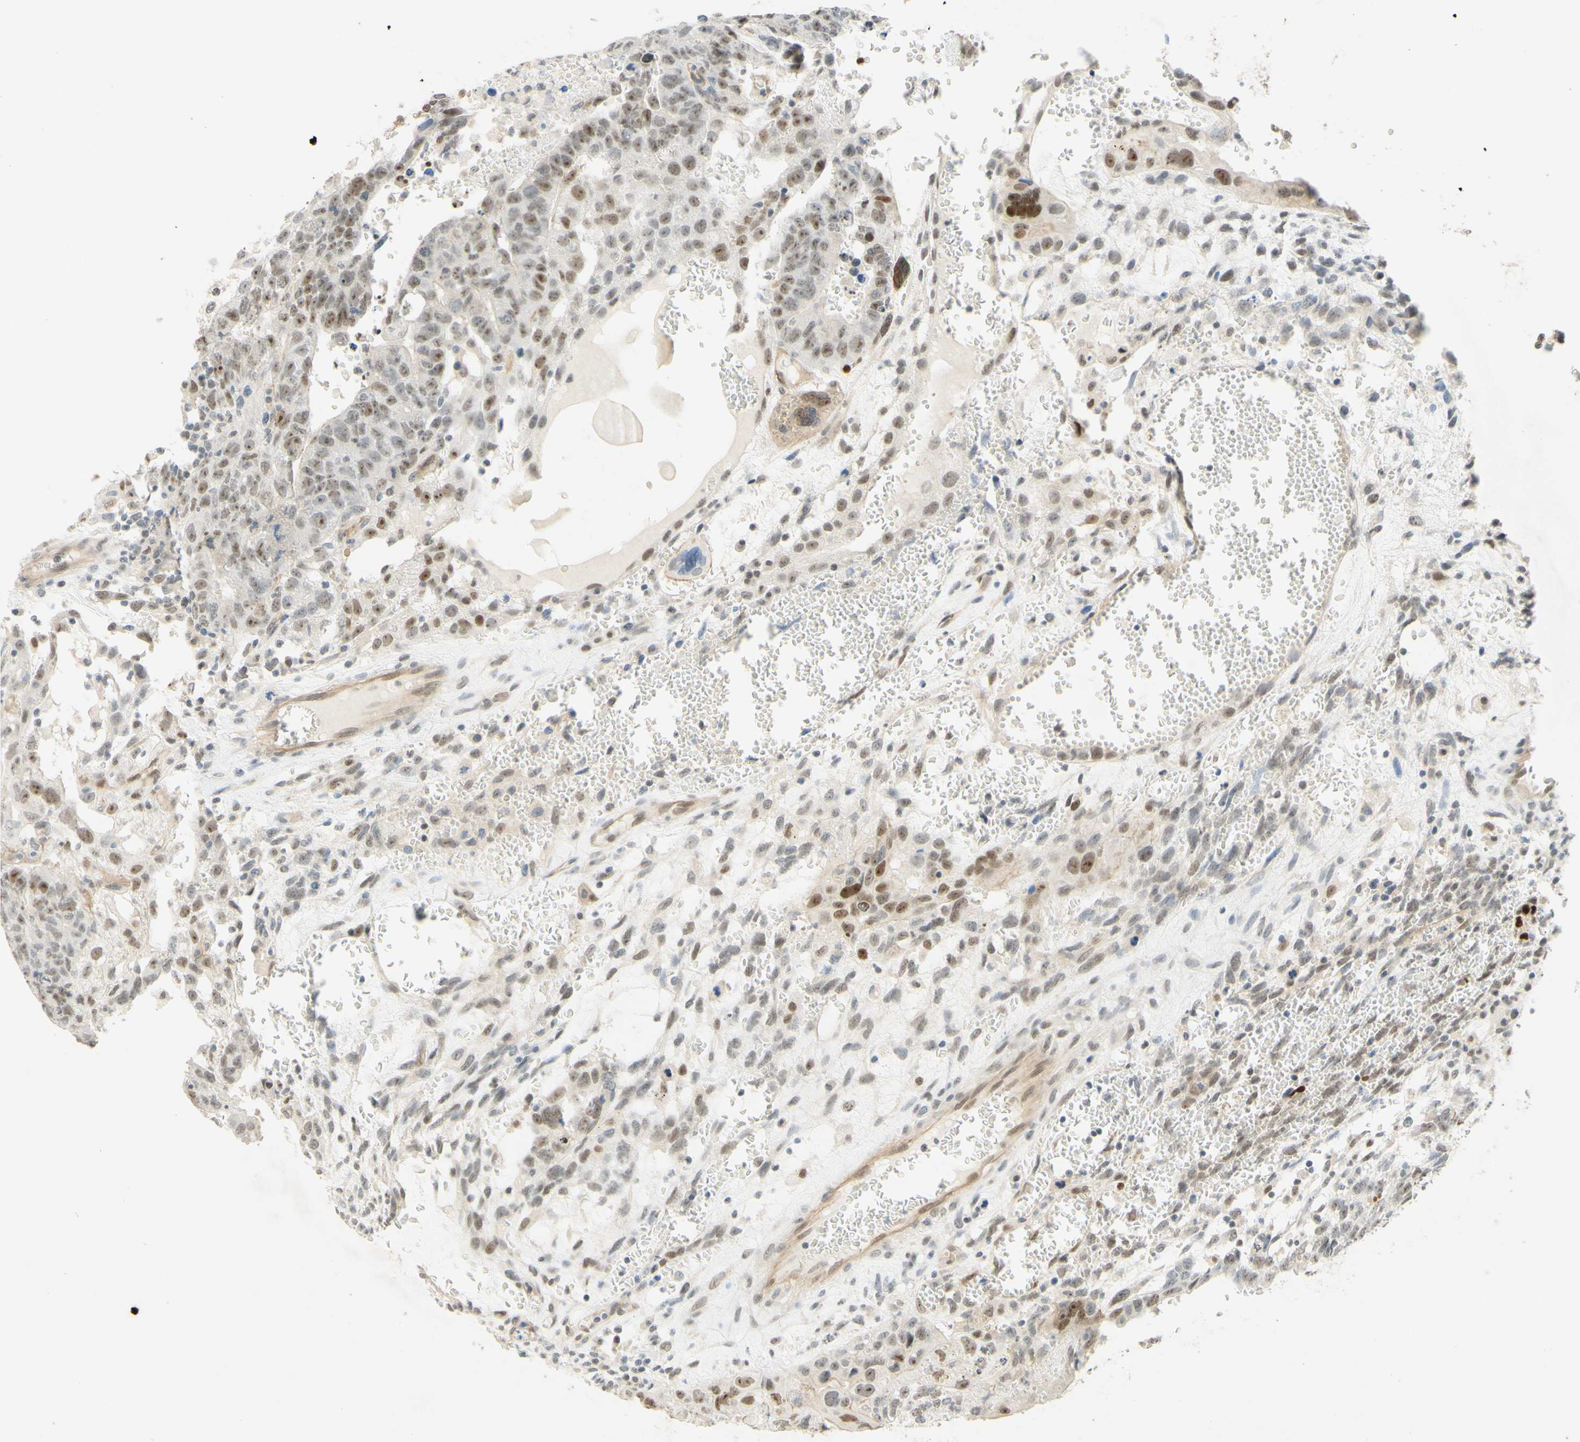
{"staining": {"intensity": "moderate", "quantity": ">75%", "location": "nuclear"}, "tissue": "testis cancer", "cell_type": "Tumor cells", "image_type": "cancer", "snomed": [{"axis": "morphology", "description": "Seminoma, NOS"}, {"axis": "morphology", "description": "Carcinoma, Embryonal, NOS"}, {"axis": "topography", "description": "Testis"}], "caption": "Immunohistochemical staining of human testis cancer (seminoma) displays medium levels of moderate nuclear protein positivity in about >75% of tumor cells.", "gene": "POLB", "patient": {"sex": "male", "age": 52}}